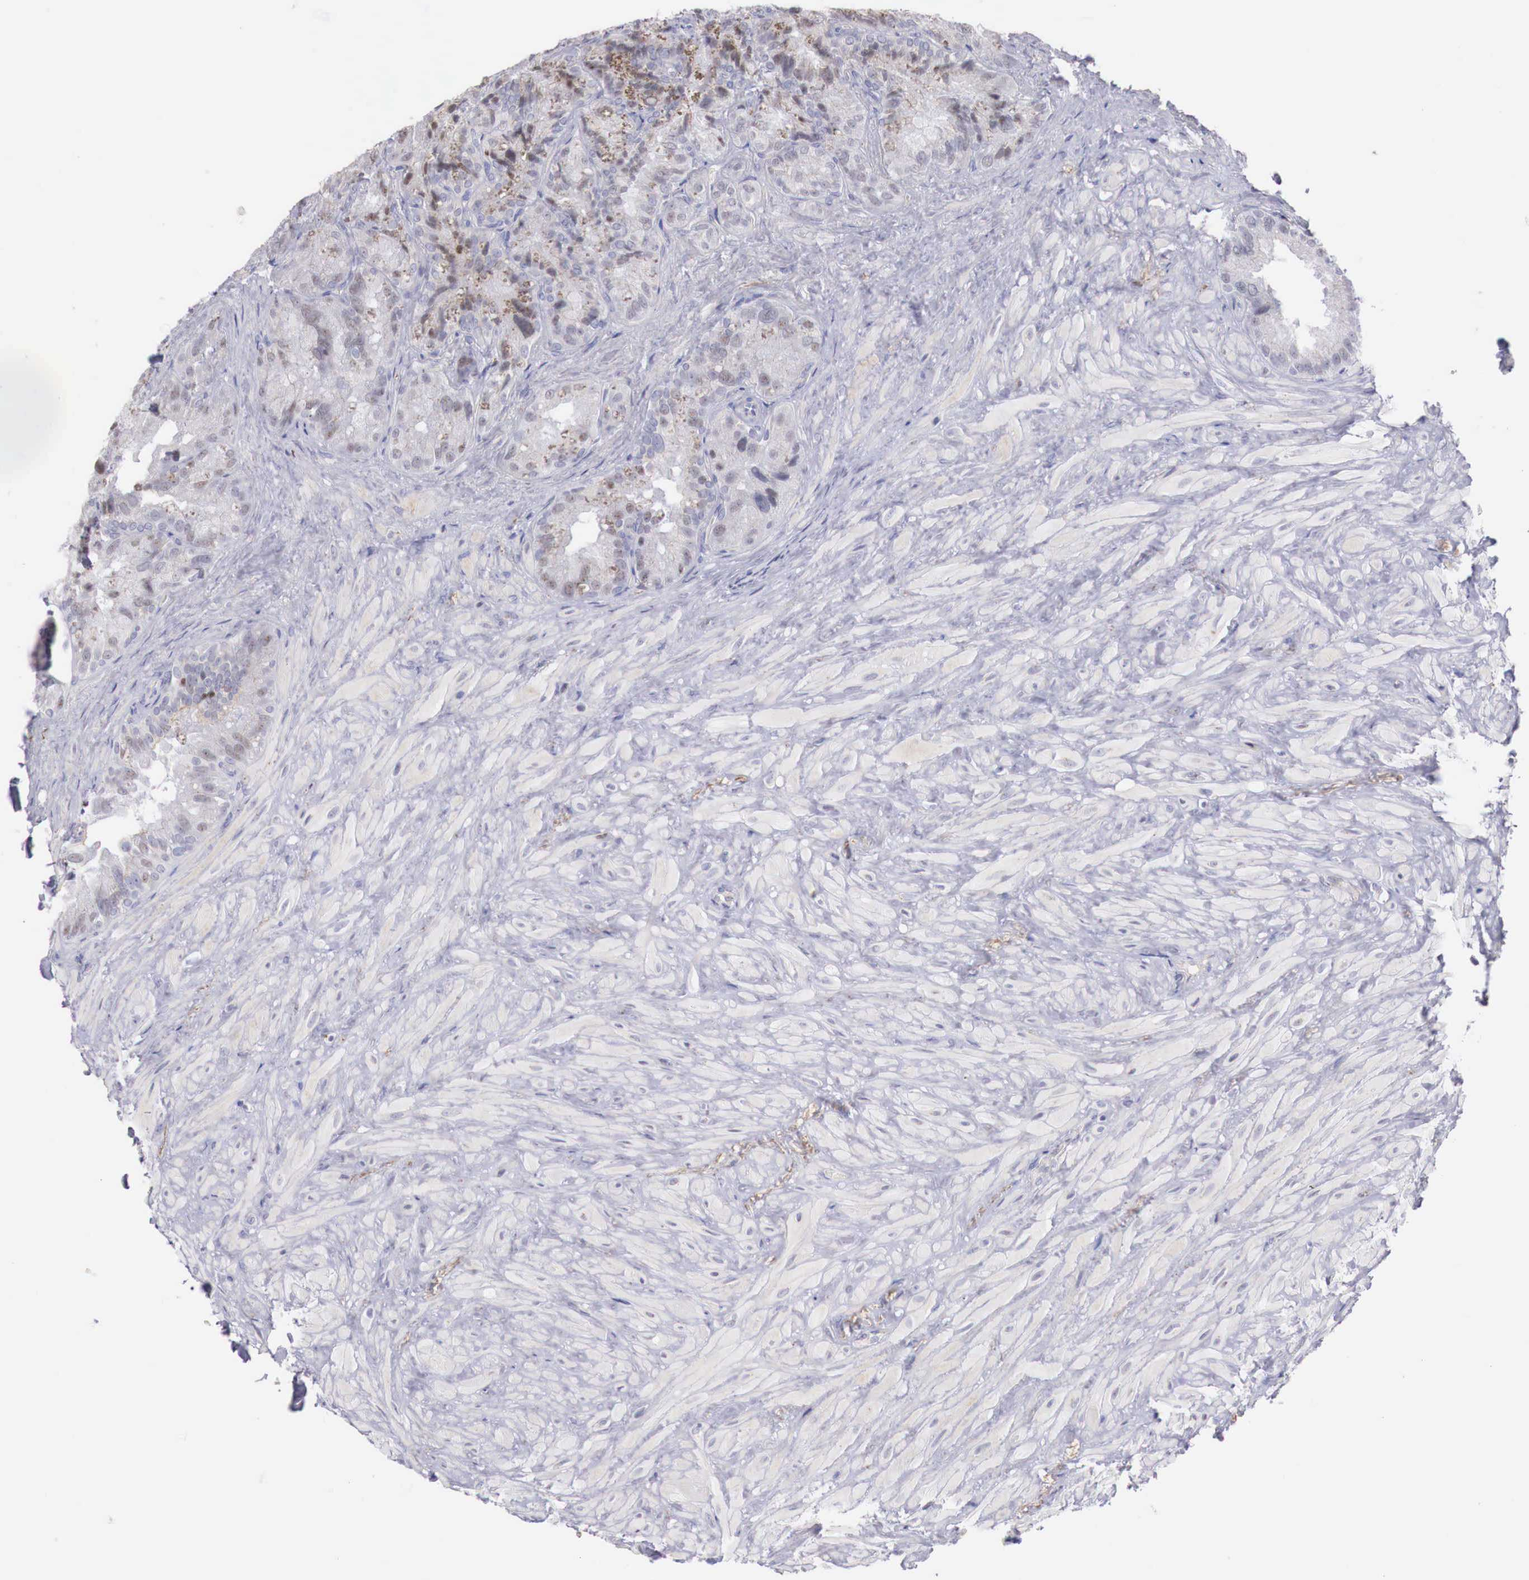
{"staining": {"intensity": "weak", "quantity": "25%-75%", "location": "nuclear"}, "tissue": "seminal vesicle", "cell_type": "Glandular cells", "image_type": "normal", "snomed": [{"axis": "morphology", "description": "Normal tissue, NOS"}, {"axis": "topography", "description": "Seminal veicle"}], "caption": "Immunohistochemistry of benign seminal vesicle reveals low levels of weak nuclear expression in approximately 25%-75% of glandular cells.", "gene": "TRIM13", "patient": {"sex": "male", "age": 69}}